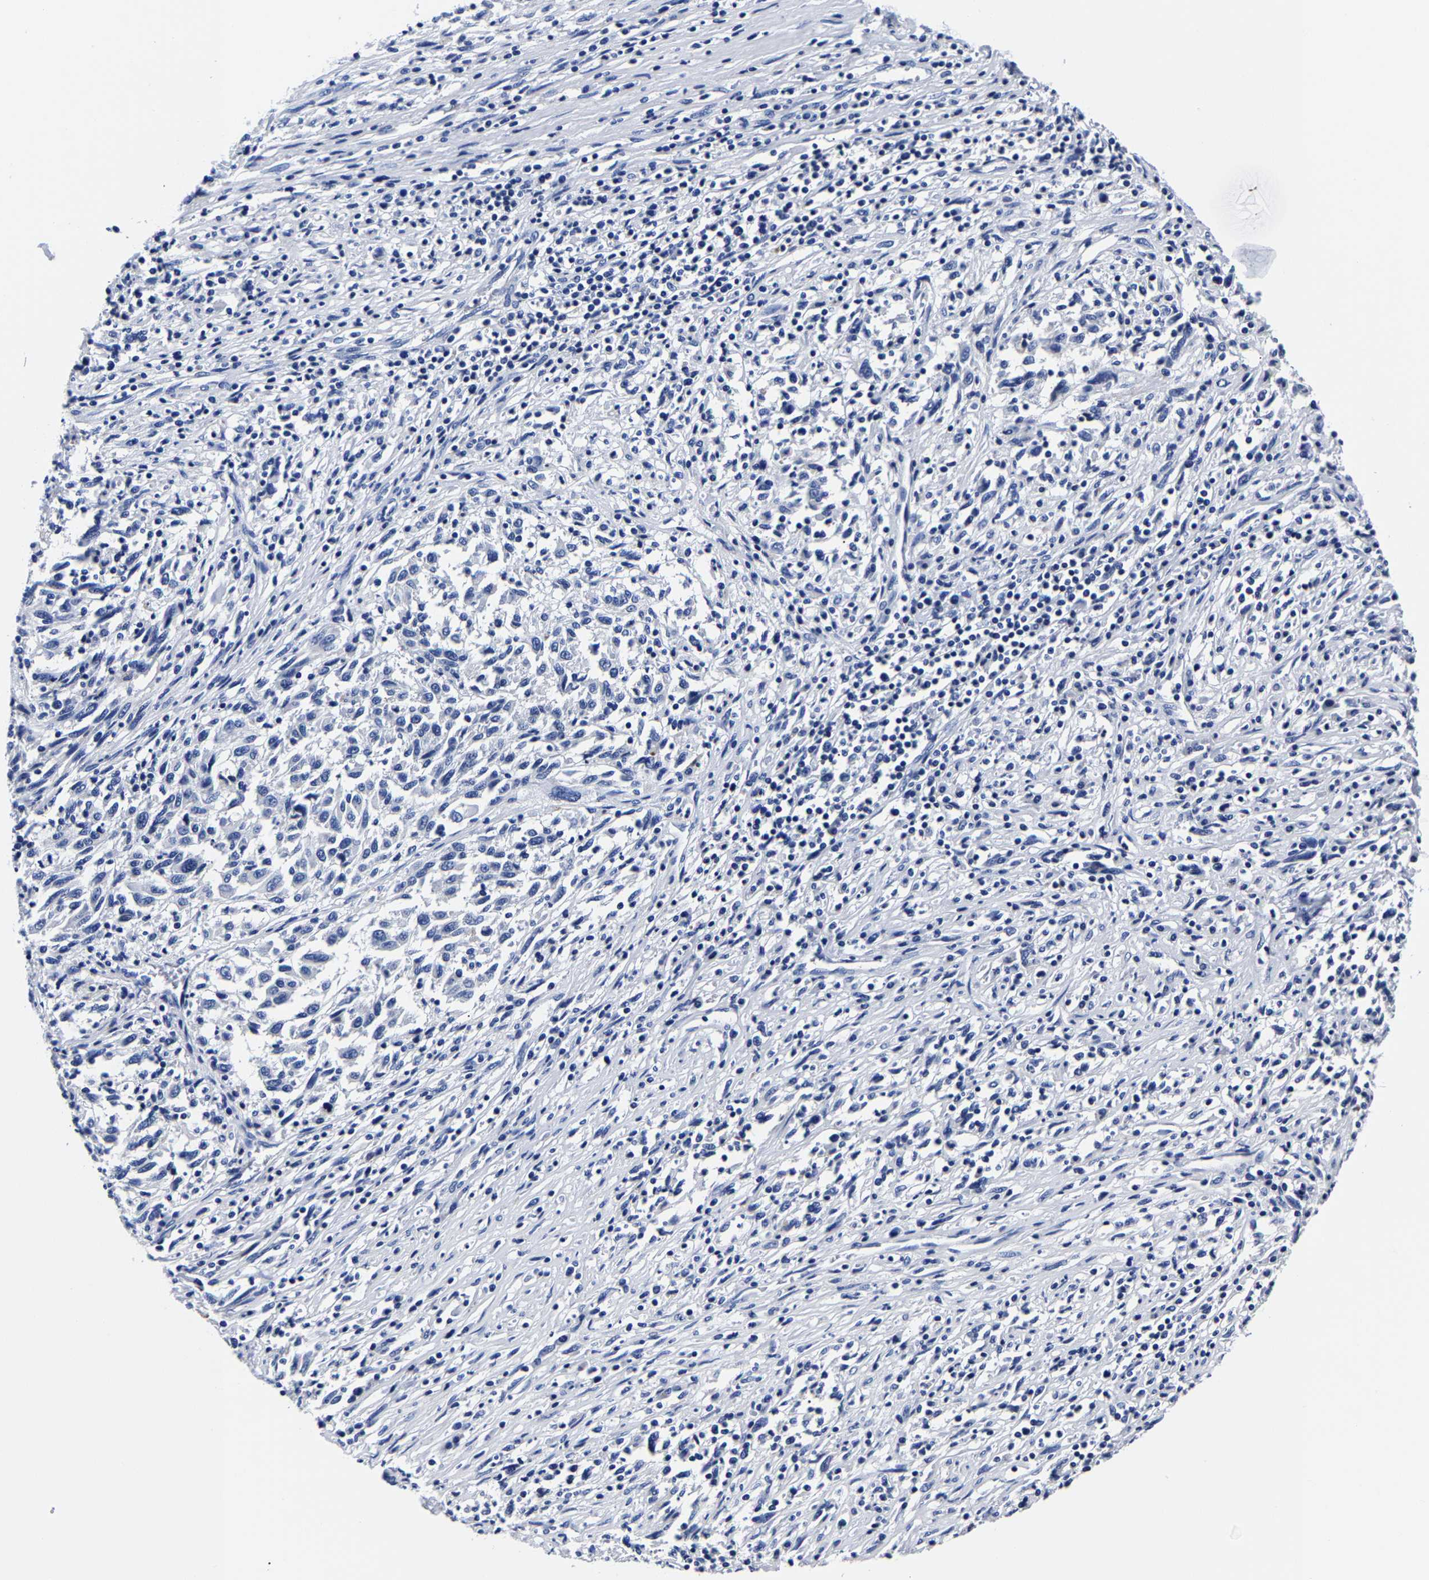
{"staining": {"intensity": "negative", "quantity": "none", "location": "none"}, "tissue": "melanoma", "cell_type": "Tumor cells", "image_type": "cancer", "snomed": [{"axis": "morphology", "description": "Malignant melanoma, Metastatic site"}, {"axis": "topography", "description": "Lymph node"}], "caption": "This is a photomicrograph of IHC staining of melanoma, which shows no expression in tumor cells.", "gene": "CPA2", "patient": {"sex": "male", "age": 61}}